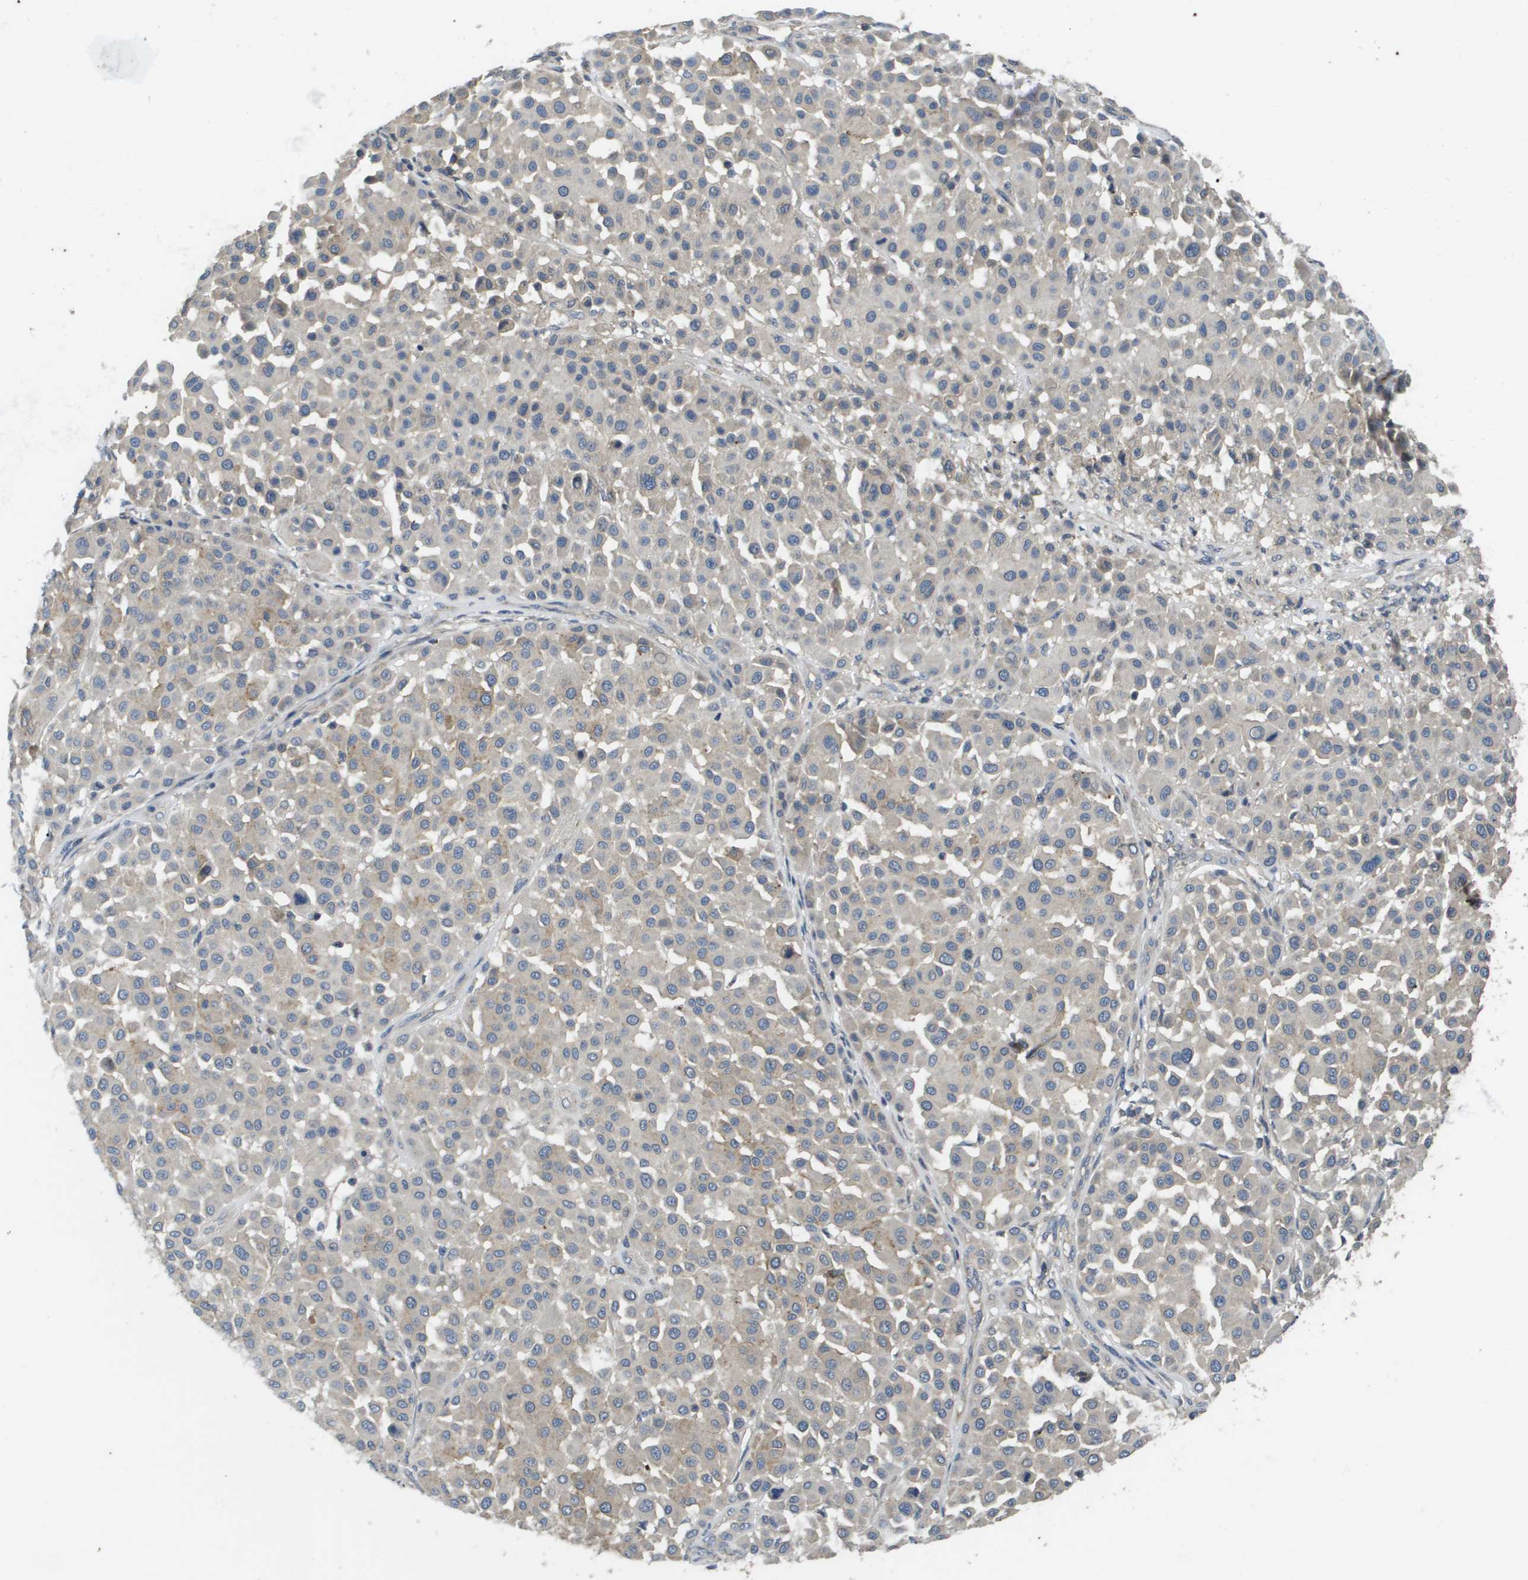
{"staining": {"intensity": "weak", "quantity": "<25%", "location": "cytoplasmic/membranous"}, "tissue": "melanoma", "cell_type": "Tumor cells", "image_type": "cancer", "snomed": [{"axis": "morphology", "description": "Malignant melanoma, Metastatic site"}, {"axis": "topography", "description": "Soft tissue"}], "caption": "Immunohistochemical staining of malignant melanoma (metastatic site) demonstrates no significant positivity in tumor cells. (DAB (3,3'-diaminobenzidine) immunohistochemistry (IHC), high magnification).", "gene": "KRT23", "patient": {"sex": "male", "age": 41}}